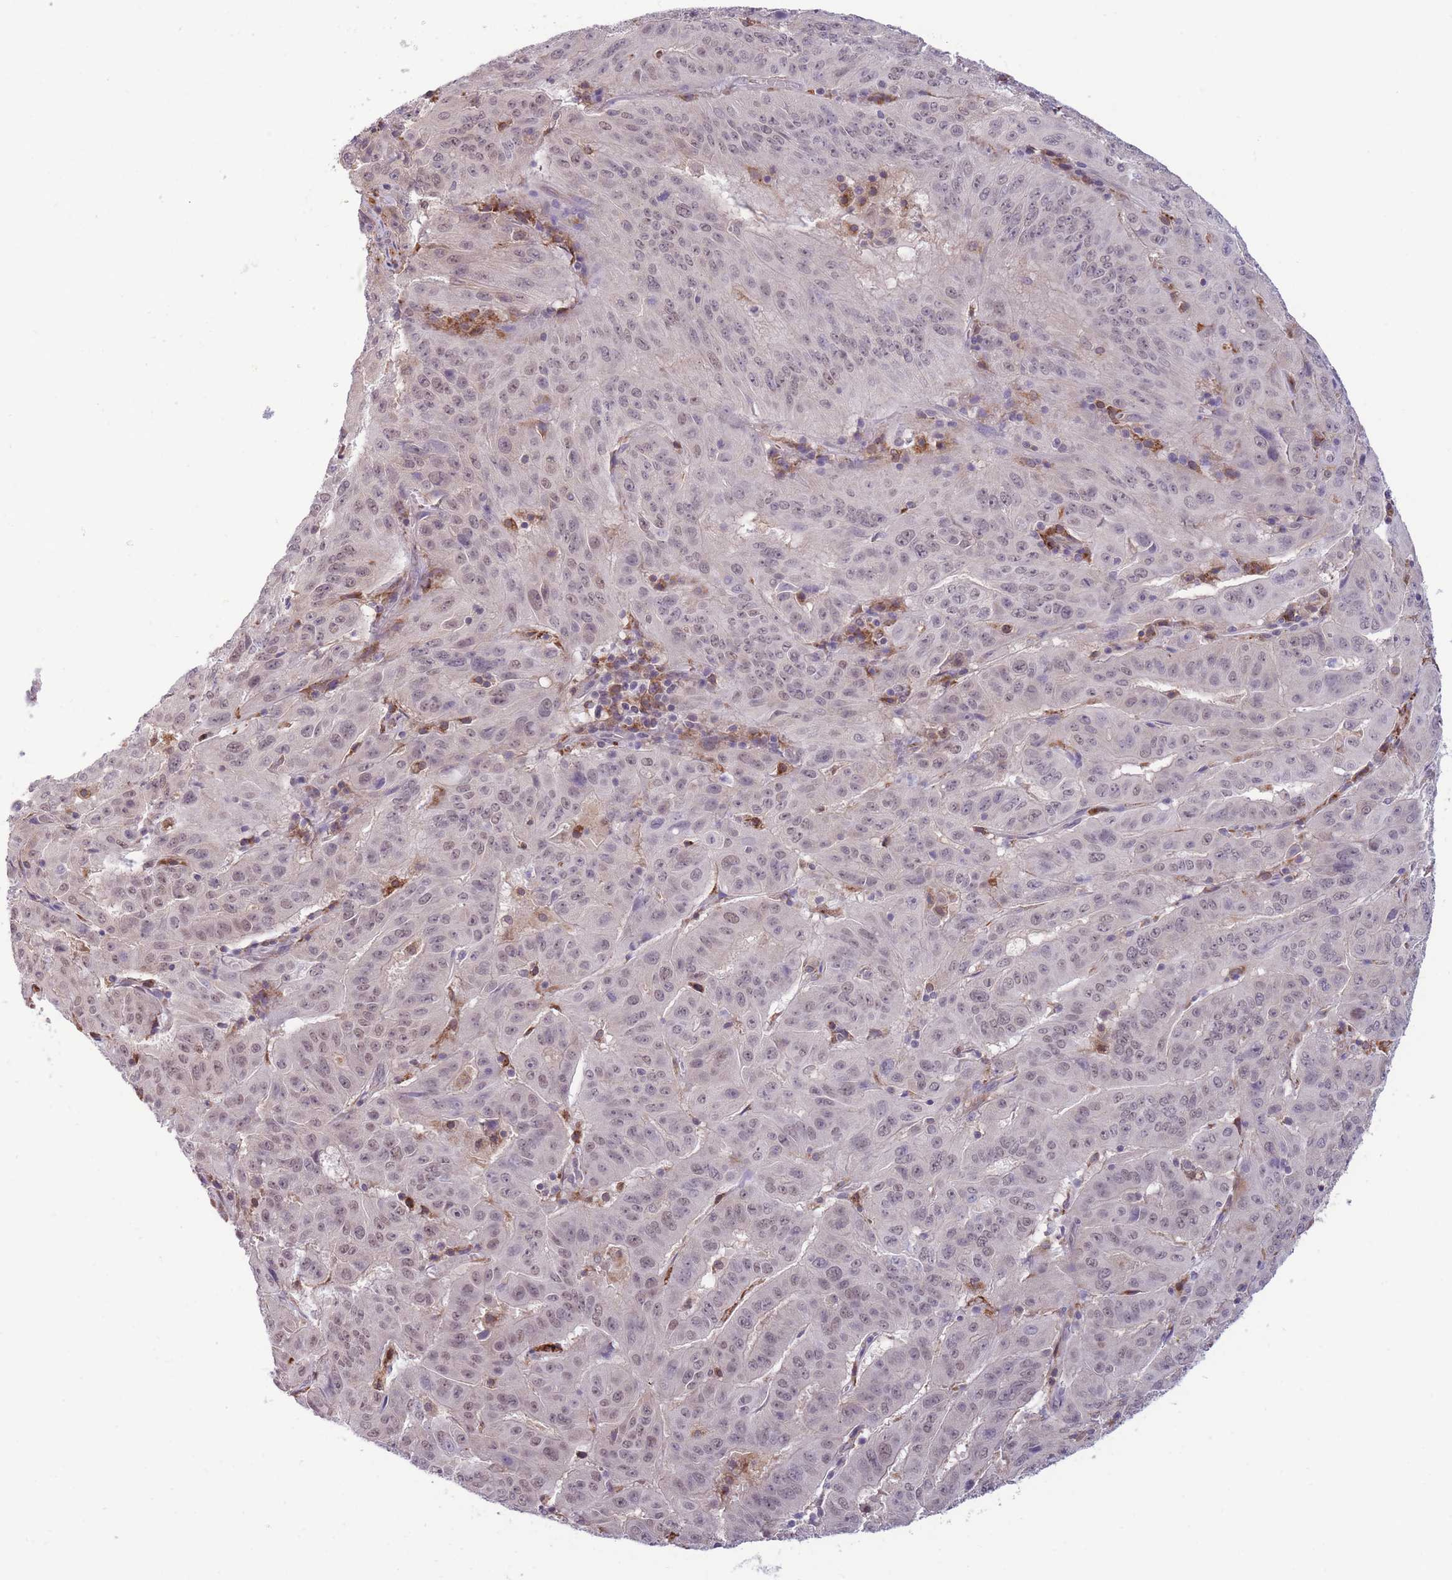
{"staining": {"intensity": "weak", "quantity": "<25%", "location": "nuclear"}, "tissue": "pancreatic cancer", "cell_type": "Tumor cells", "image_type": "cancer", "snomed": [{"axis": "morphology", "description": "Adenocarcinoma, NOS"}, {"axis": "topography", "description": "Pancreas"}], "caption": "IHC image of adenocarcinoma (pancreatic) stained for a protein (brown), which shows no positivity in tumor cells.", "gene": "TMEM121", "patient": {"sex": "male", "age": 63}}